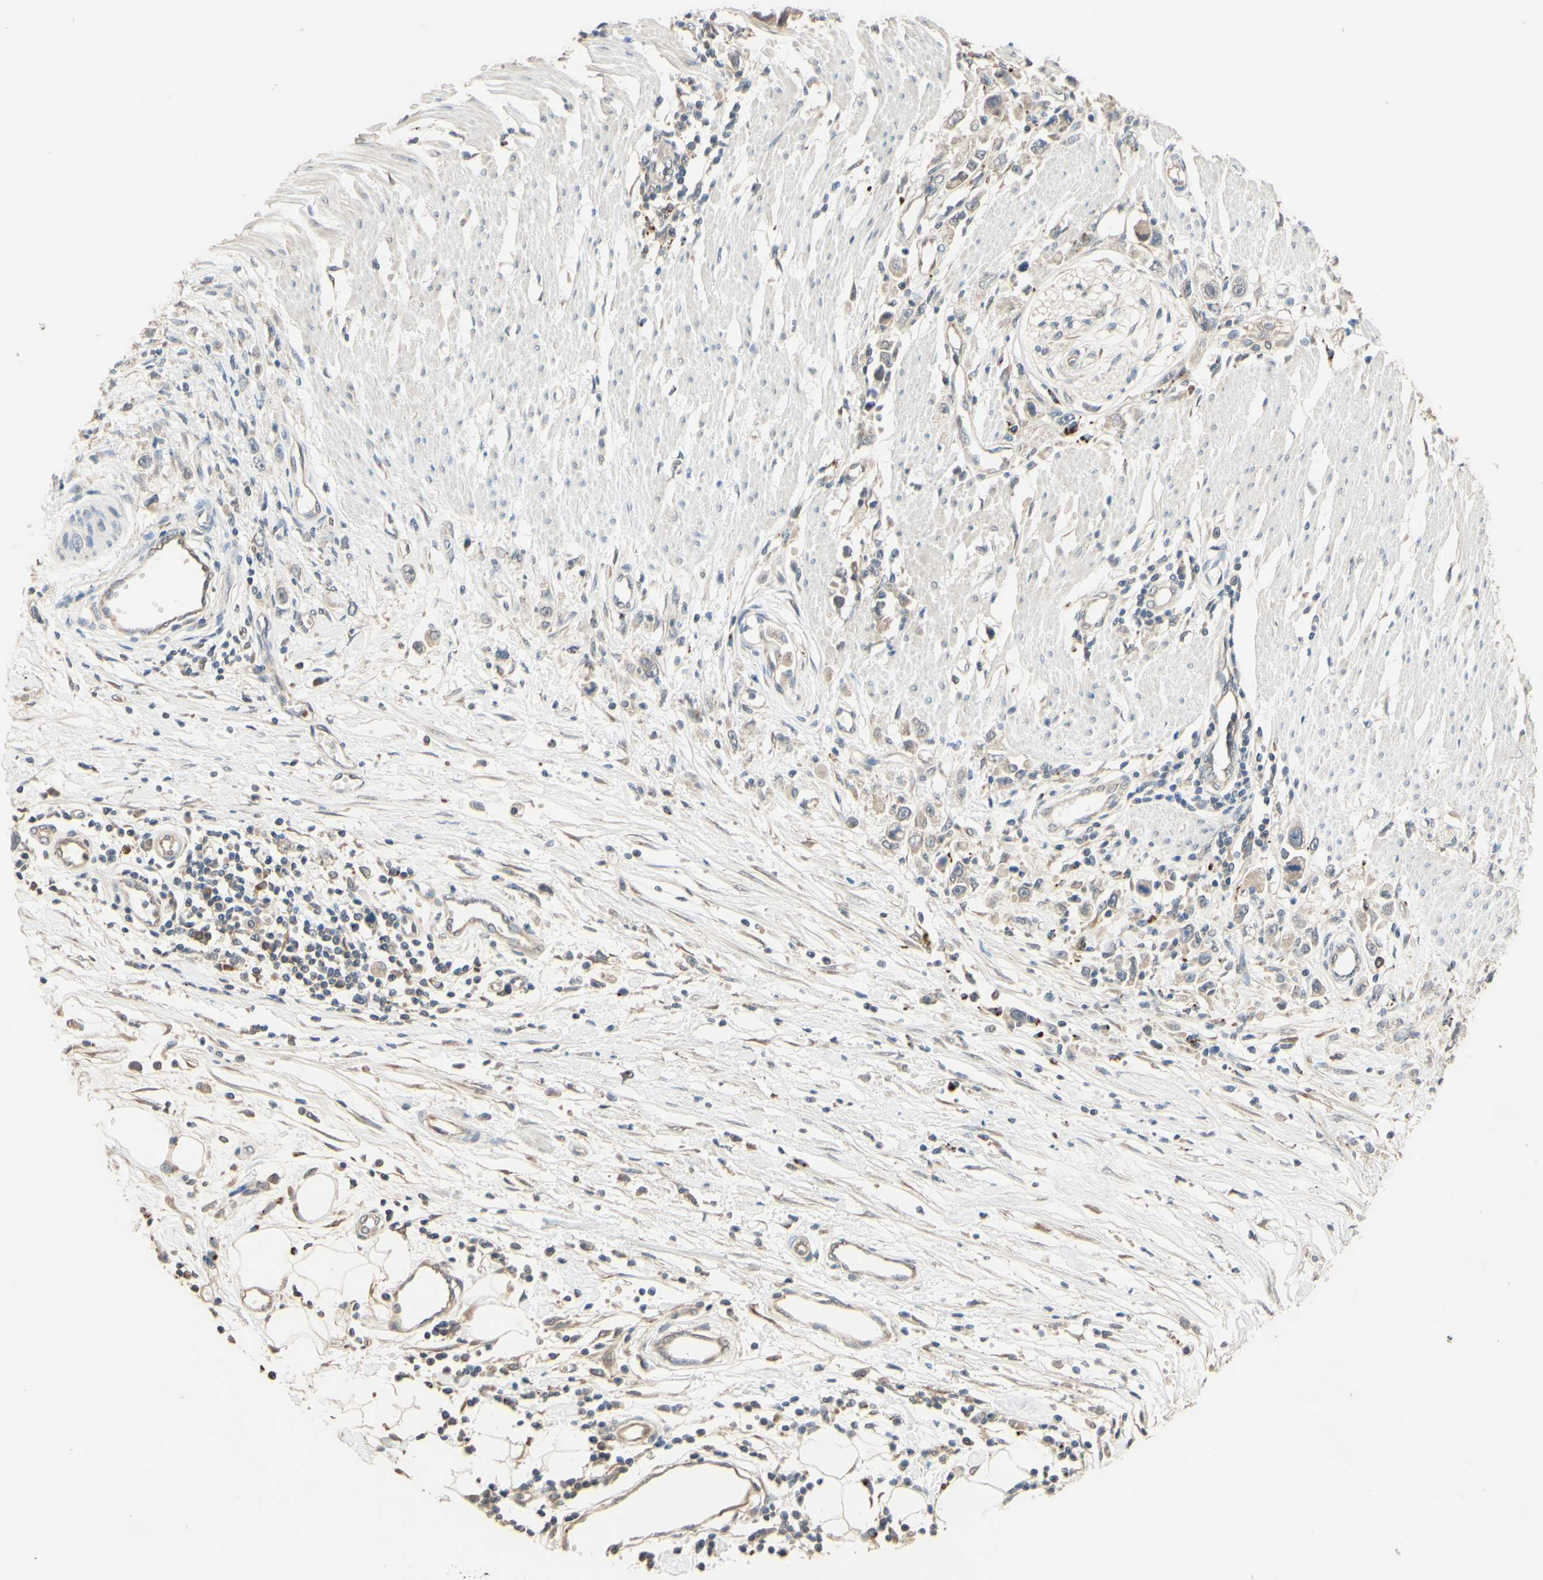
{"staining": {"intensity": "weak", "quantity": "<25%", "location": "cytoplasmic/membranous"}, "tissue": "stomach cancer", "cell_type": "Tumor cells", "image_type": "cancer", "snomed": [{"axis": "morphology", "description": "Adenocarcinoma, NOS"}, {"axis": "topography", "description": "Stomach"}], "caption": "IHC photomicrograph of stomach adenocarcinoma stained for a protein (brown), which shows no positivity in tumor cells.", "gene": "SMIM19", "patient": {"sex": "female", "age": 59}}